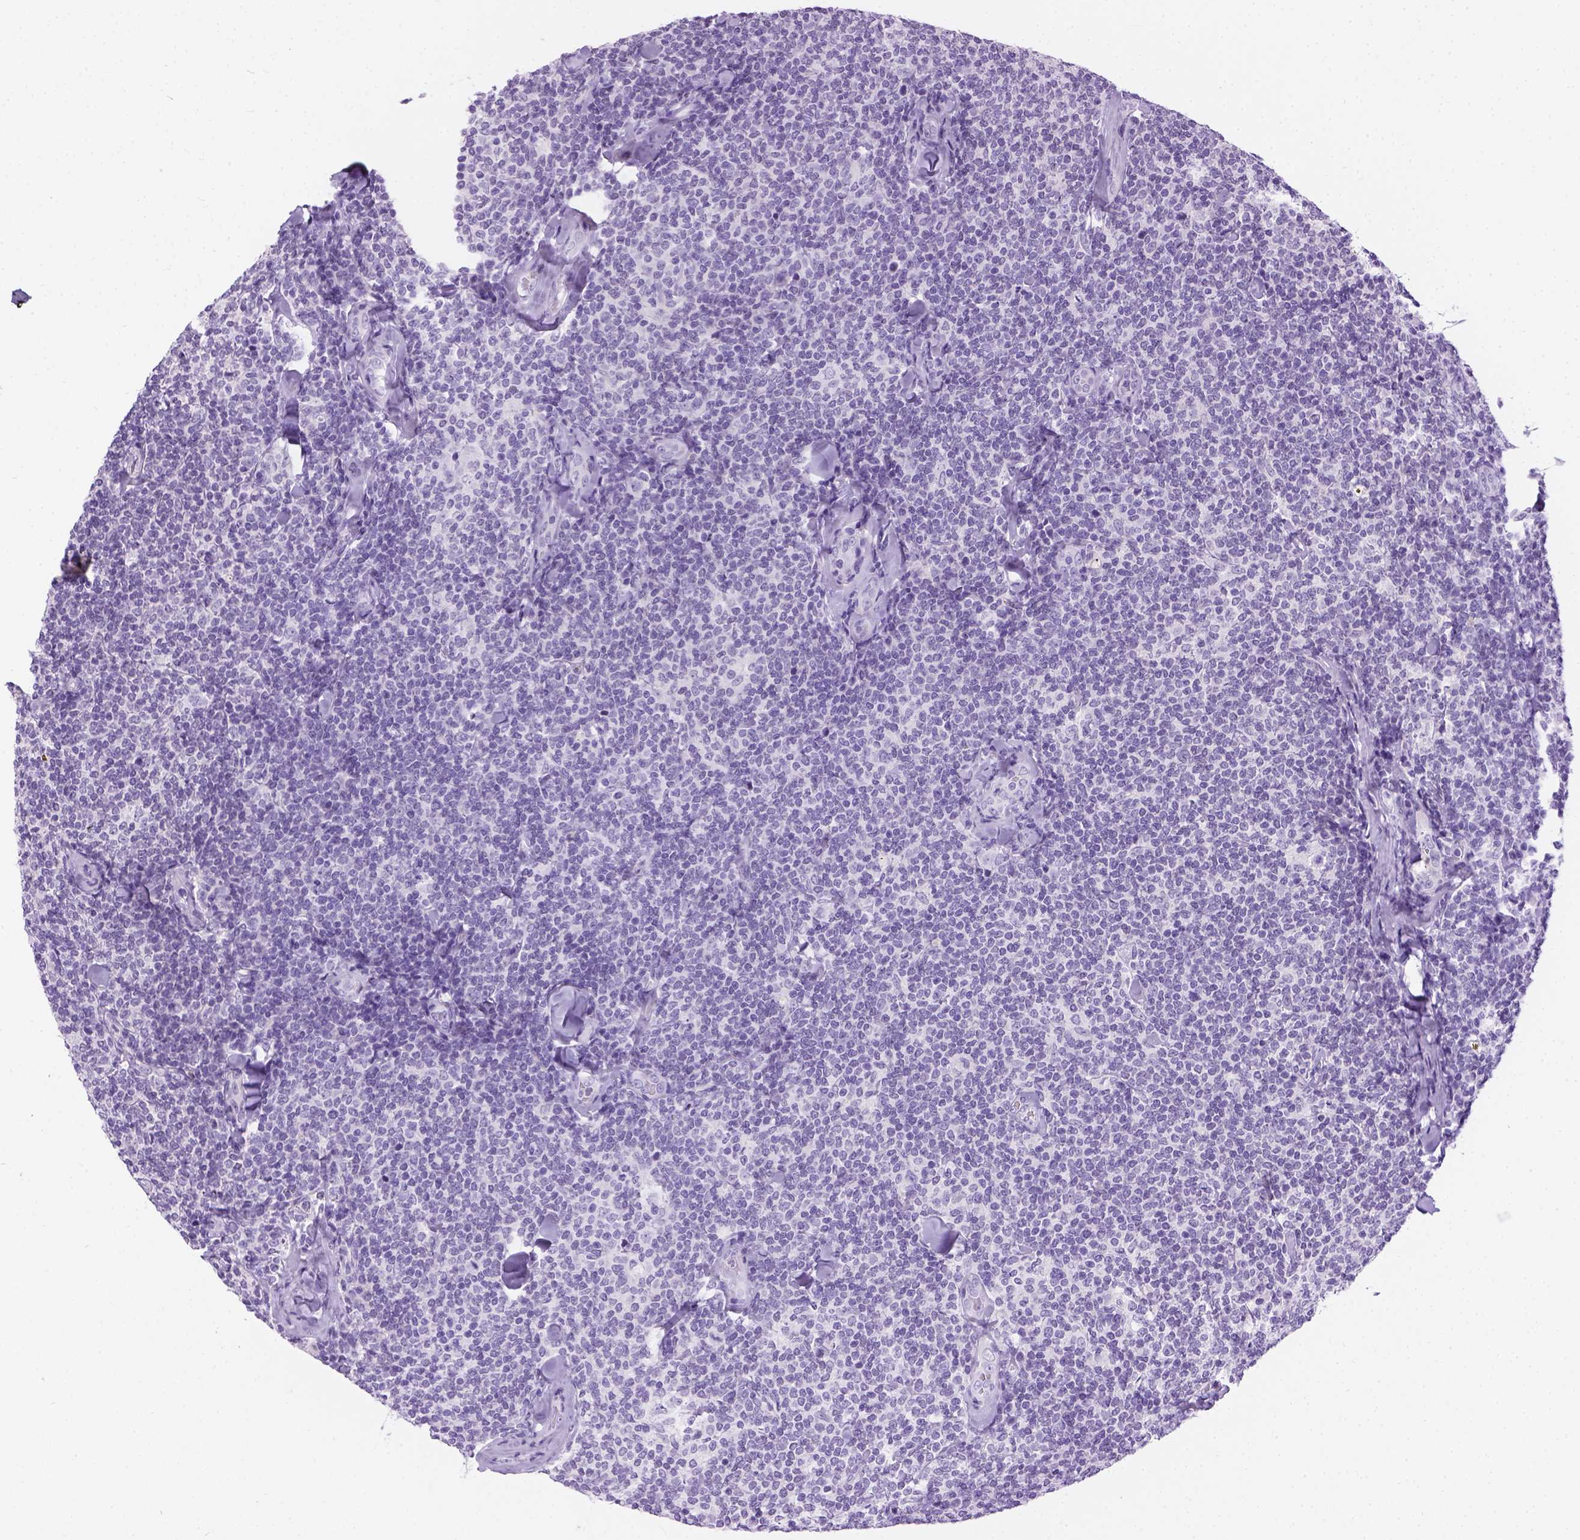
{"staining": {"intensity": "negative", "quantity": "none", "location": "none"}, "tissue": "lymphoma", "cell_type": "Tumor cells", "image_type": "cancer", "snomed": [{"axis": "morphology", "description": "Malignant lymphoma, non-Hodgkin's type, Low grade"}, {"axis": "topography", "description": "Lymph node"}], "caption": "Tumor cells show no significant staining in malignant lymphoma, non-Hodgkin's type (low-grade). (Brightfield microscopy of DAB immunohistochemistry at high magnification).", "gene": "TMEM38A", "patient": {"sex": "female", "age": 56}}